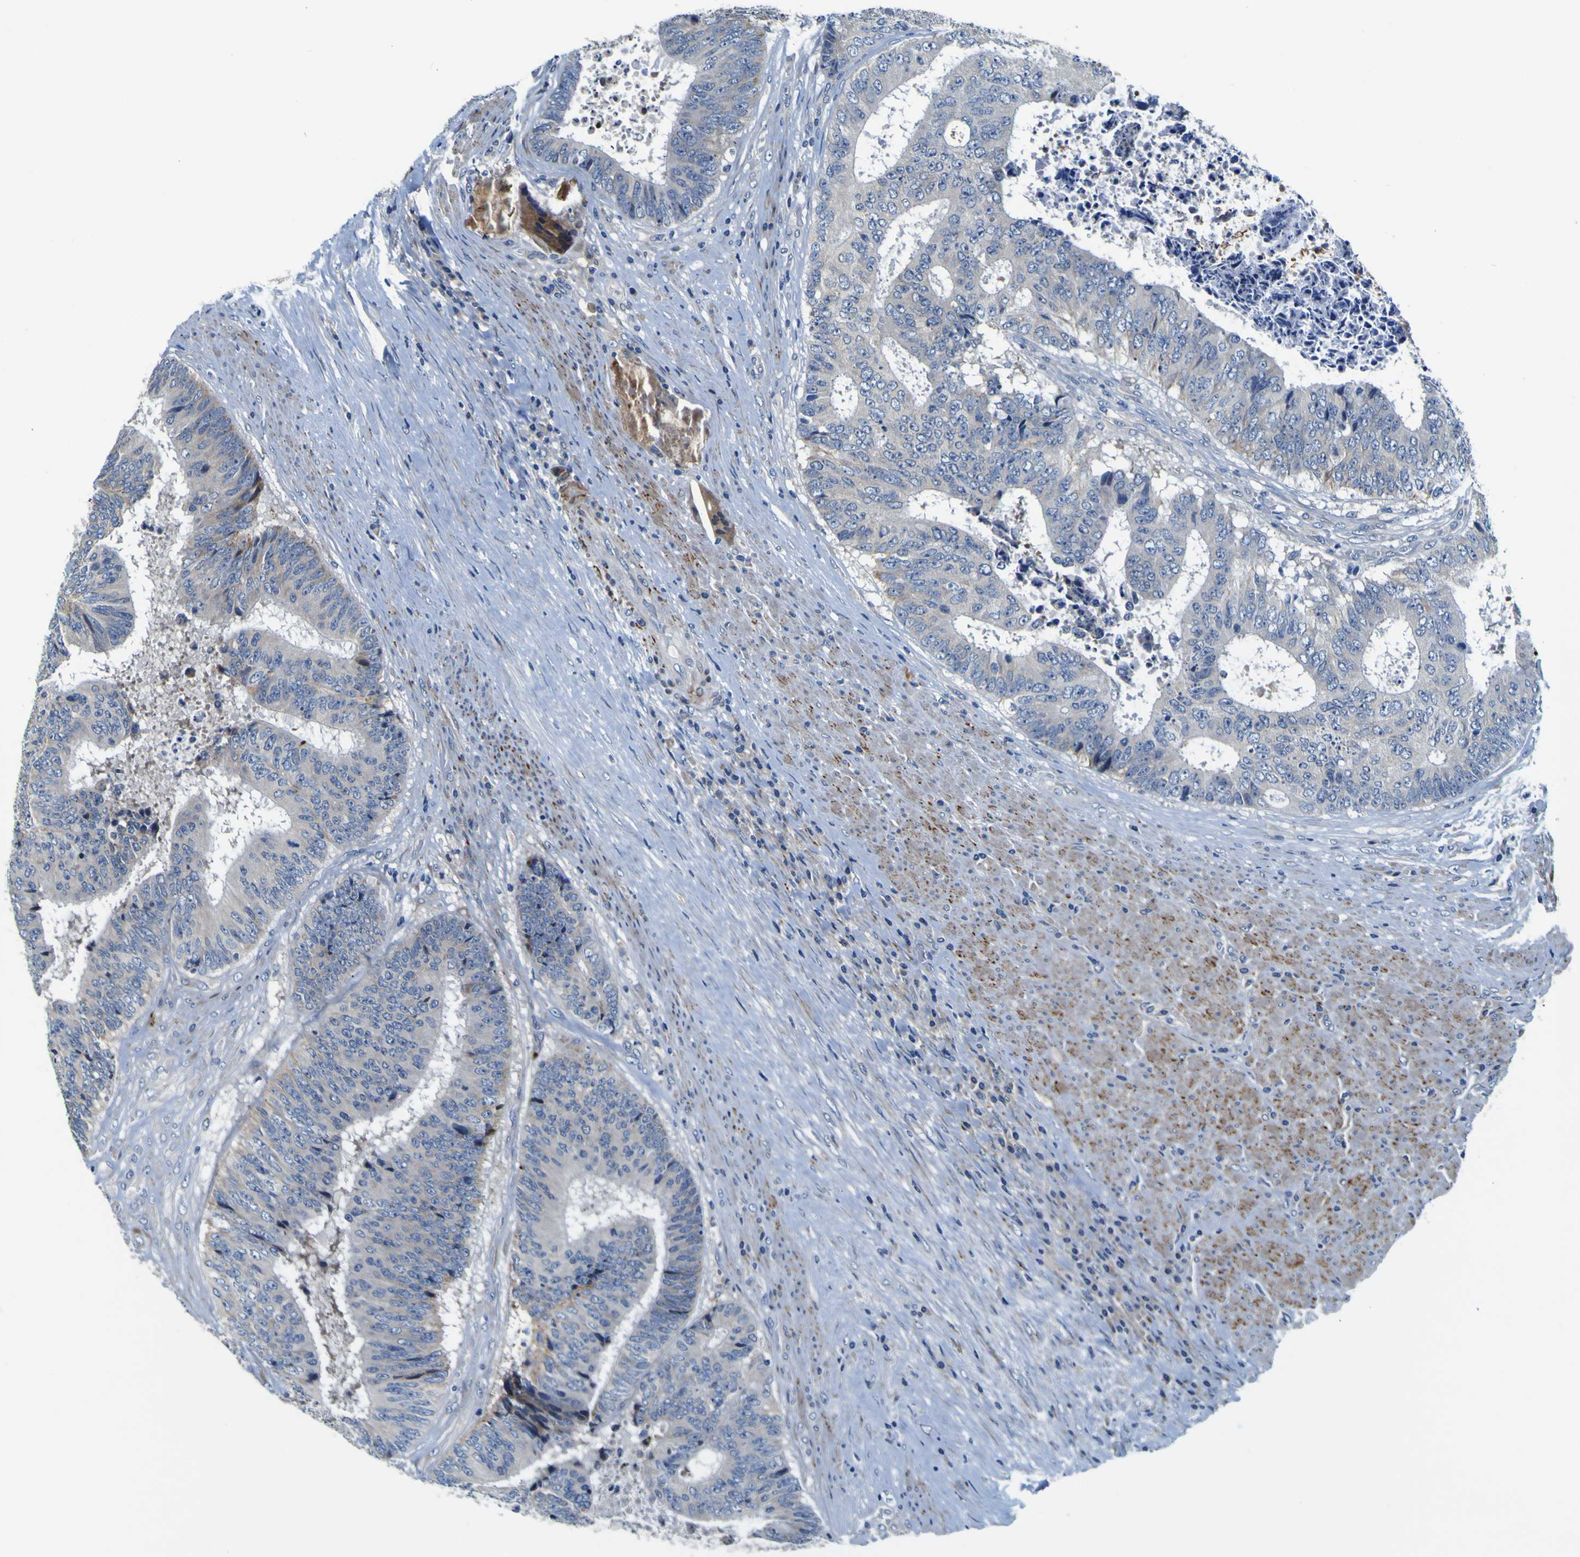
{"staining": {"intensity": "weak", "quantity": "<25%", "location": "cytoplasmic/membranous"}, "tissue": "colorectal cancer", "cell_type": "Tumor cells", "image_type": "cancer", "snomed": [{"axis": "morphology", "description": "Adenocarcinoma, NOS"}, {"axis": "topography", "description": "Rectum"}], "caption": "Tumor cells show no significant expression in adenocarcinoma (colorectal).", "gene": "AGAP3", "patient": {"sex": "male", "age": 72}}